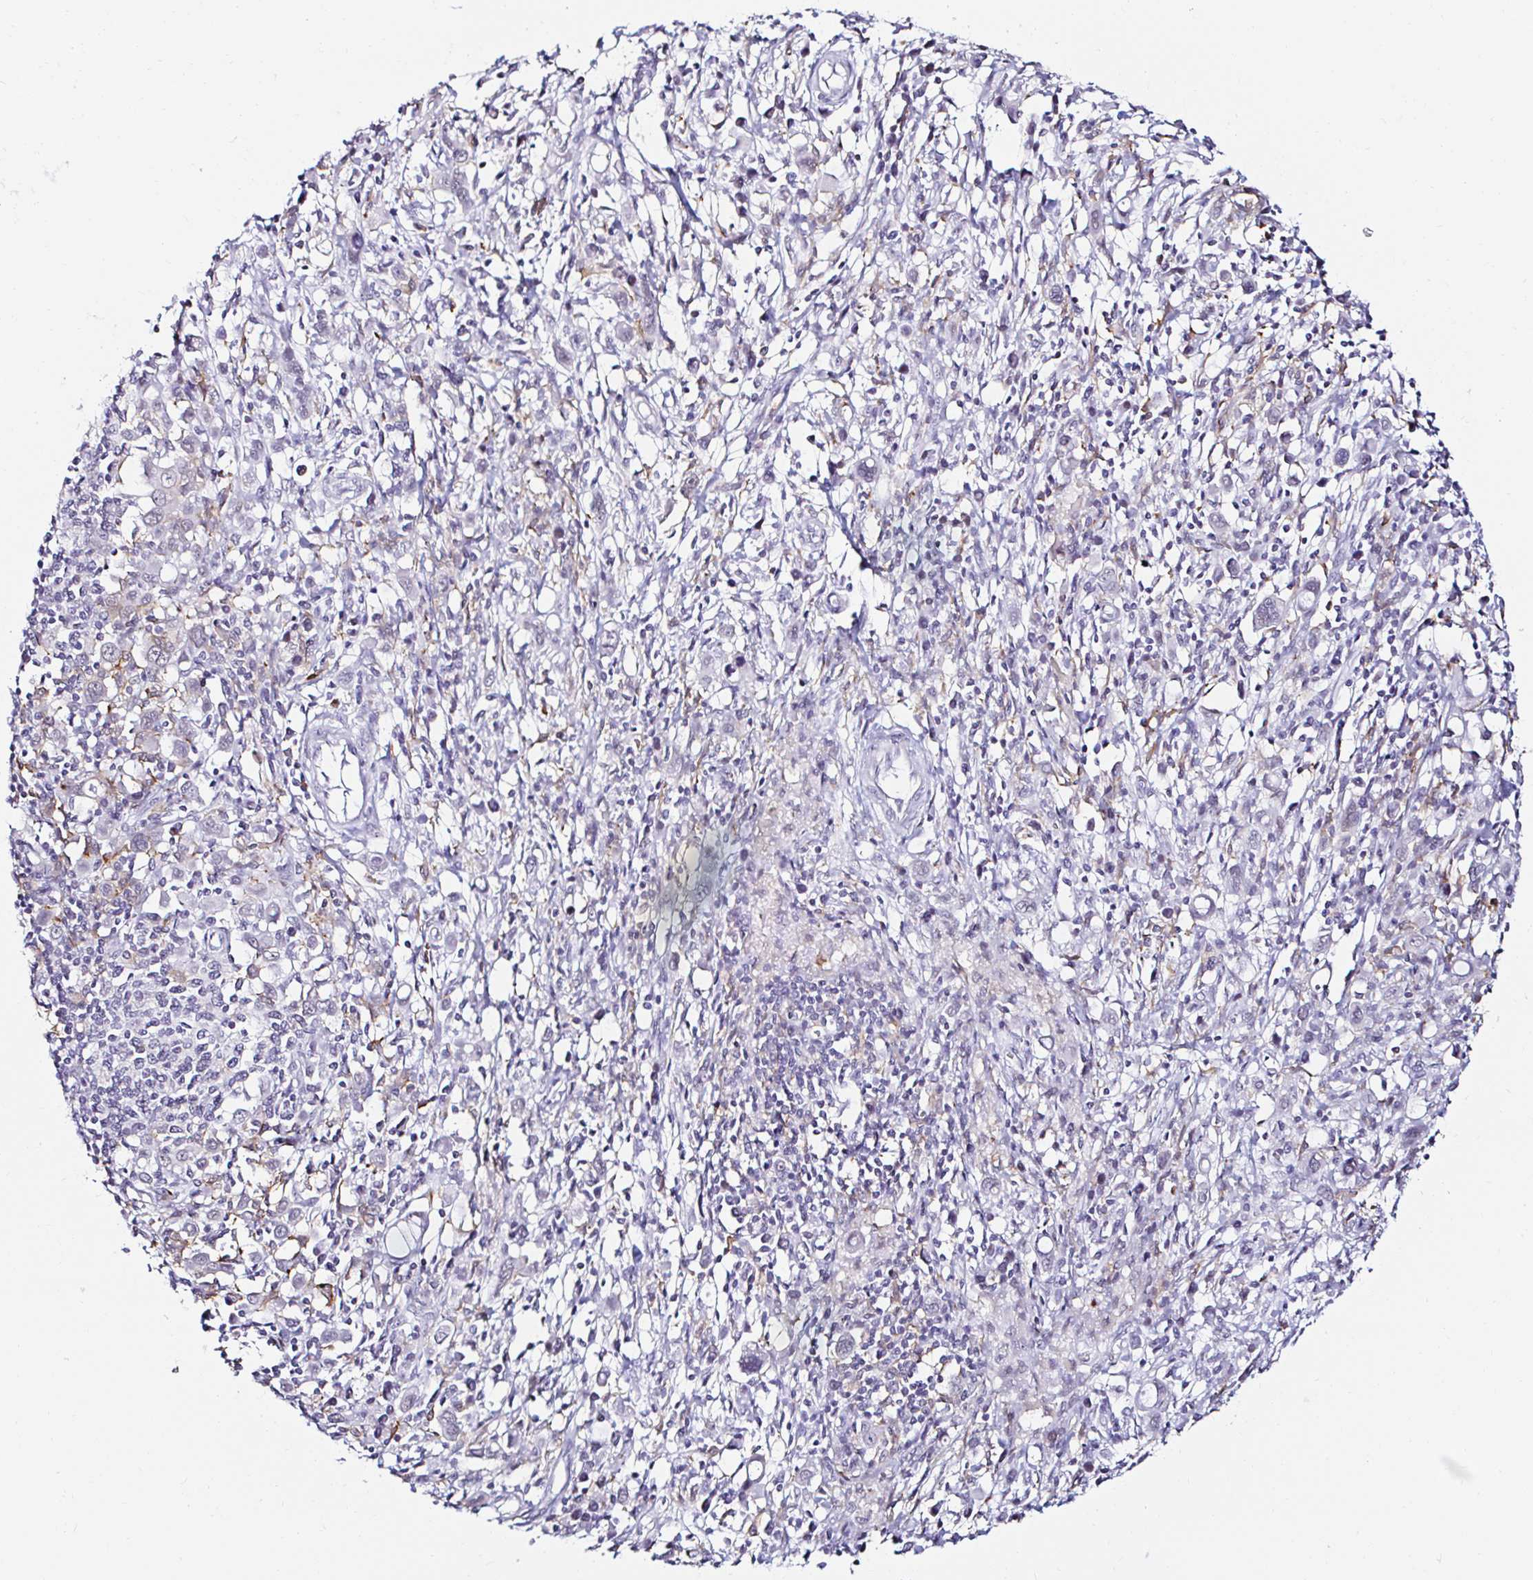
{"staining": {"intensity": "negative", "quantity": "none", "location": "none"}, "tissue": "stomach cancer", "cell_type": "Tumor cells", "image_type": "cancer", "snomed": [{"axis": "morphology", "description": "Adenocarcinoma, NOS"}, {"axis": "topography", "description": "Stomach, upper"}], "caption": "Tumor cells are negative for brown protein staining in stomach adenocarcinoma.", "gene": "CYBB", "patient": {"sex": "male", "age": 75}}